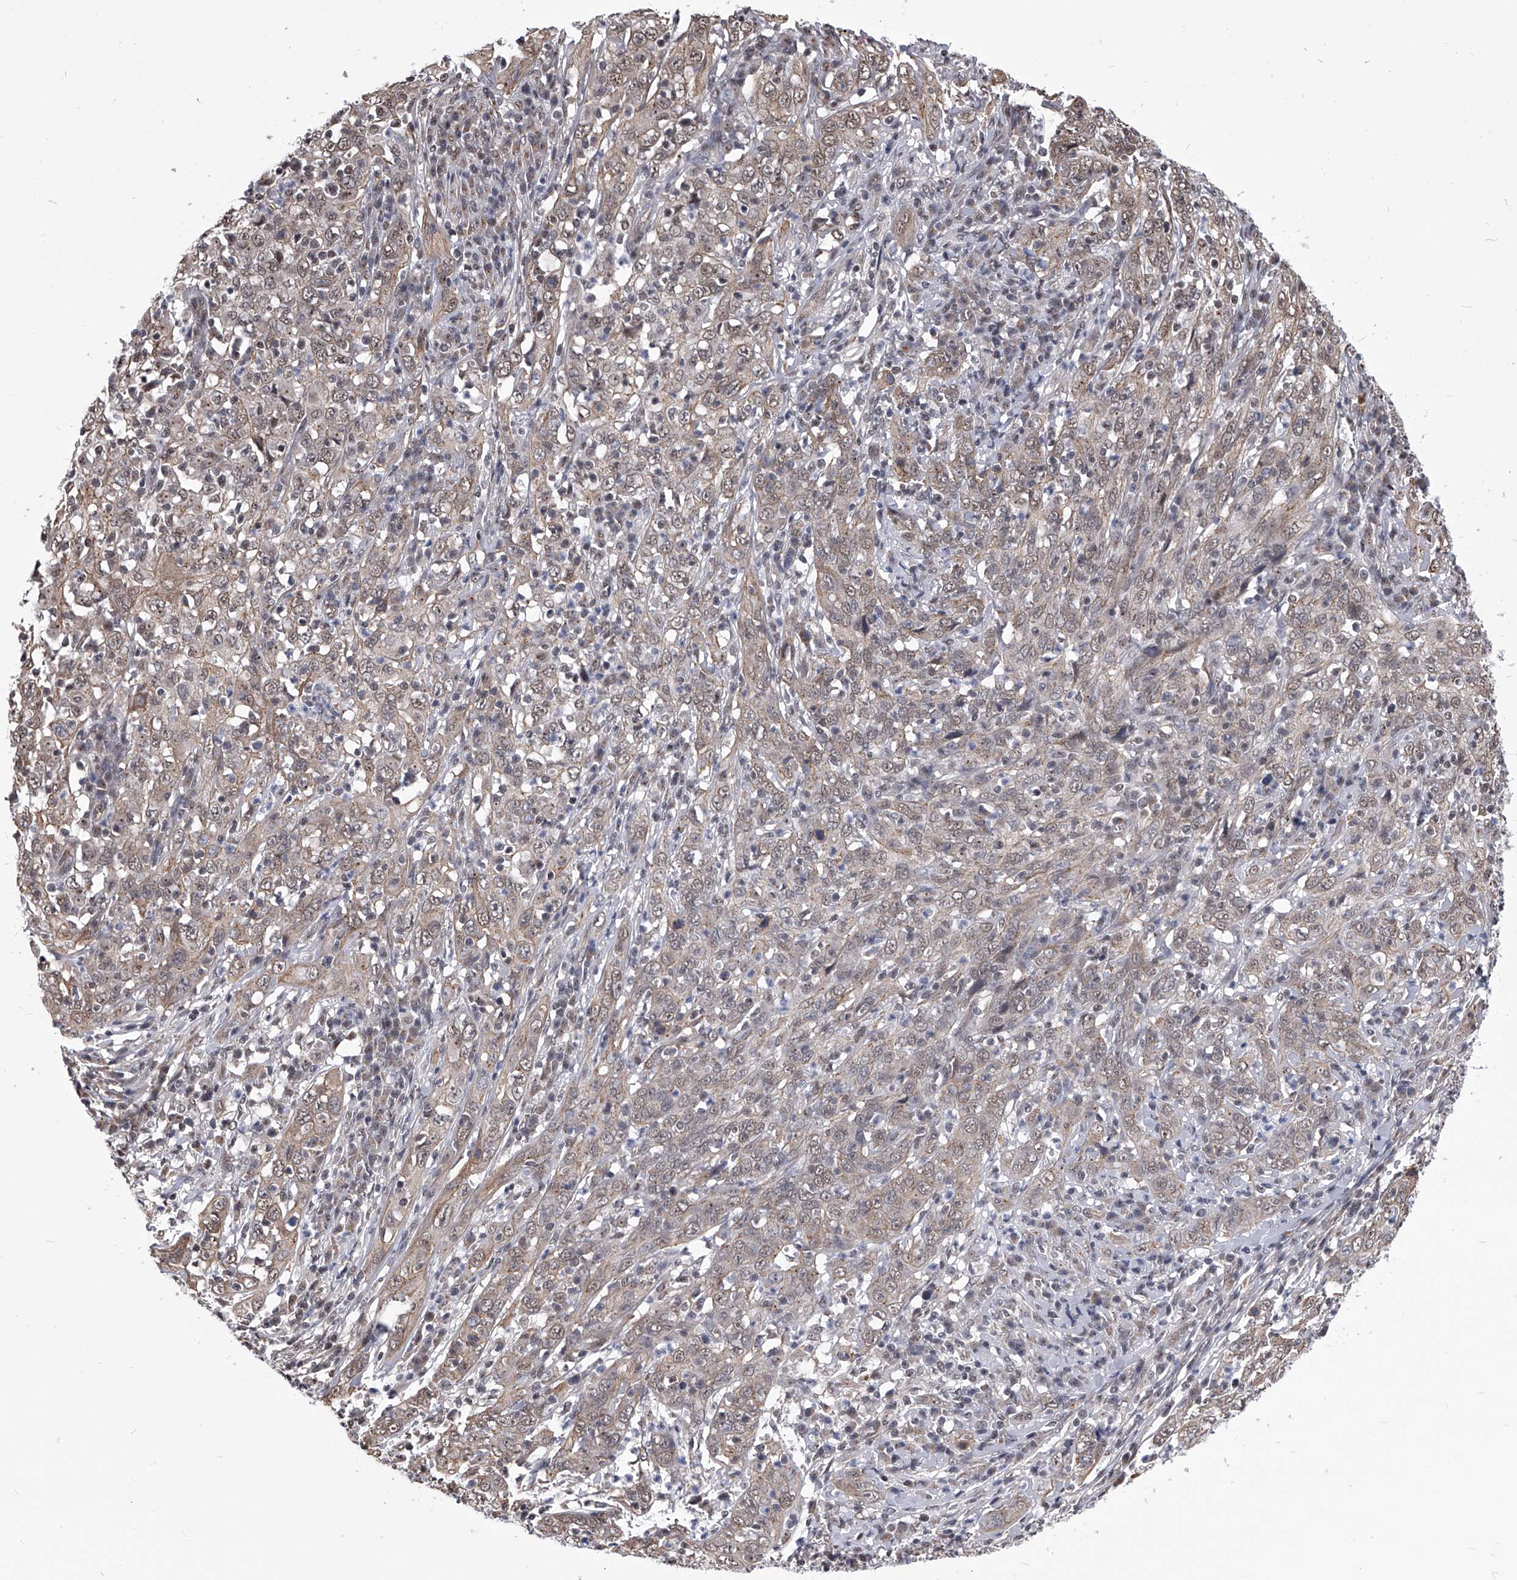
{"staining": {"intensity": "weak", "quantity": "25%-75%", "location": "cytoplasmic/membranous,nuclear"}, "tissue": "cervical cancer", "cell_type": "Tumor cells", "image_type": "cancer", "snomed": [{"axis": "morphology", "description": "Squamous cell carcinoma, NOS"}, {"axis": "topography", "description": "Cervix"}], "caption": "Tumor cells exhibit low levels of weak cytoplasmic/membranous and nuclear staining in about 25%-75% of cells in human cervical cancer.", "gene": "ZNF76", "patient": {"sex": "female", "age": 46}}